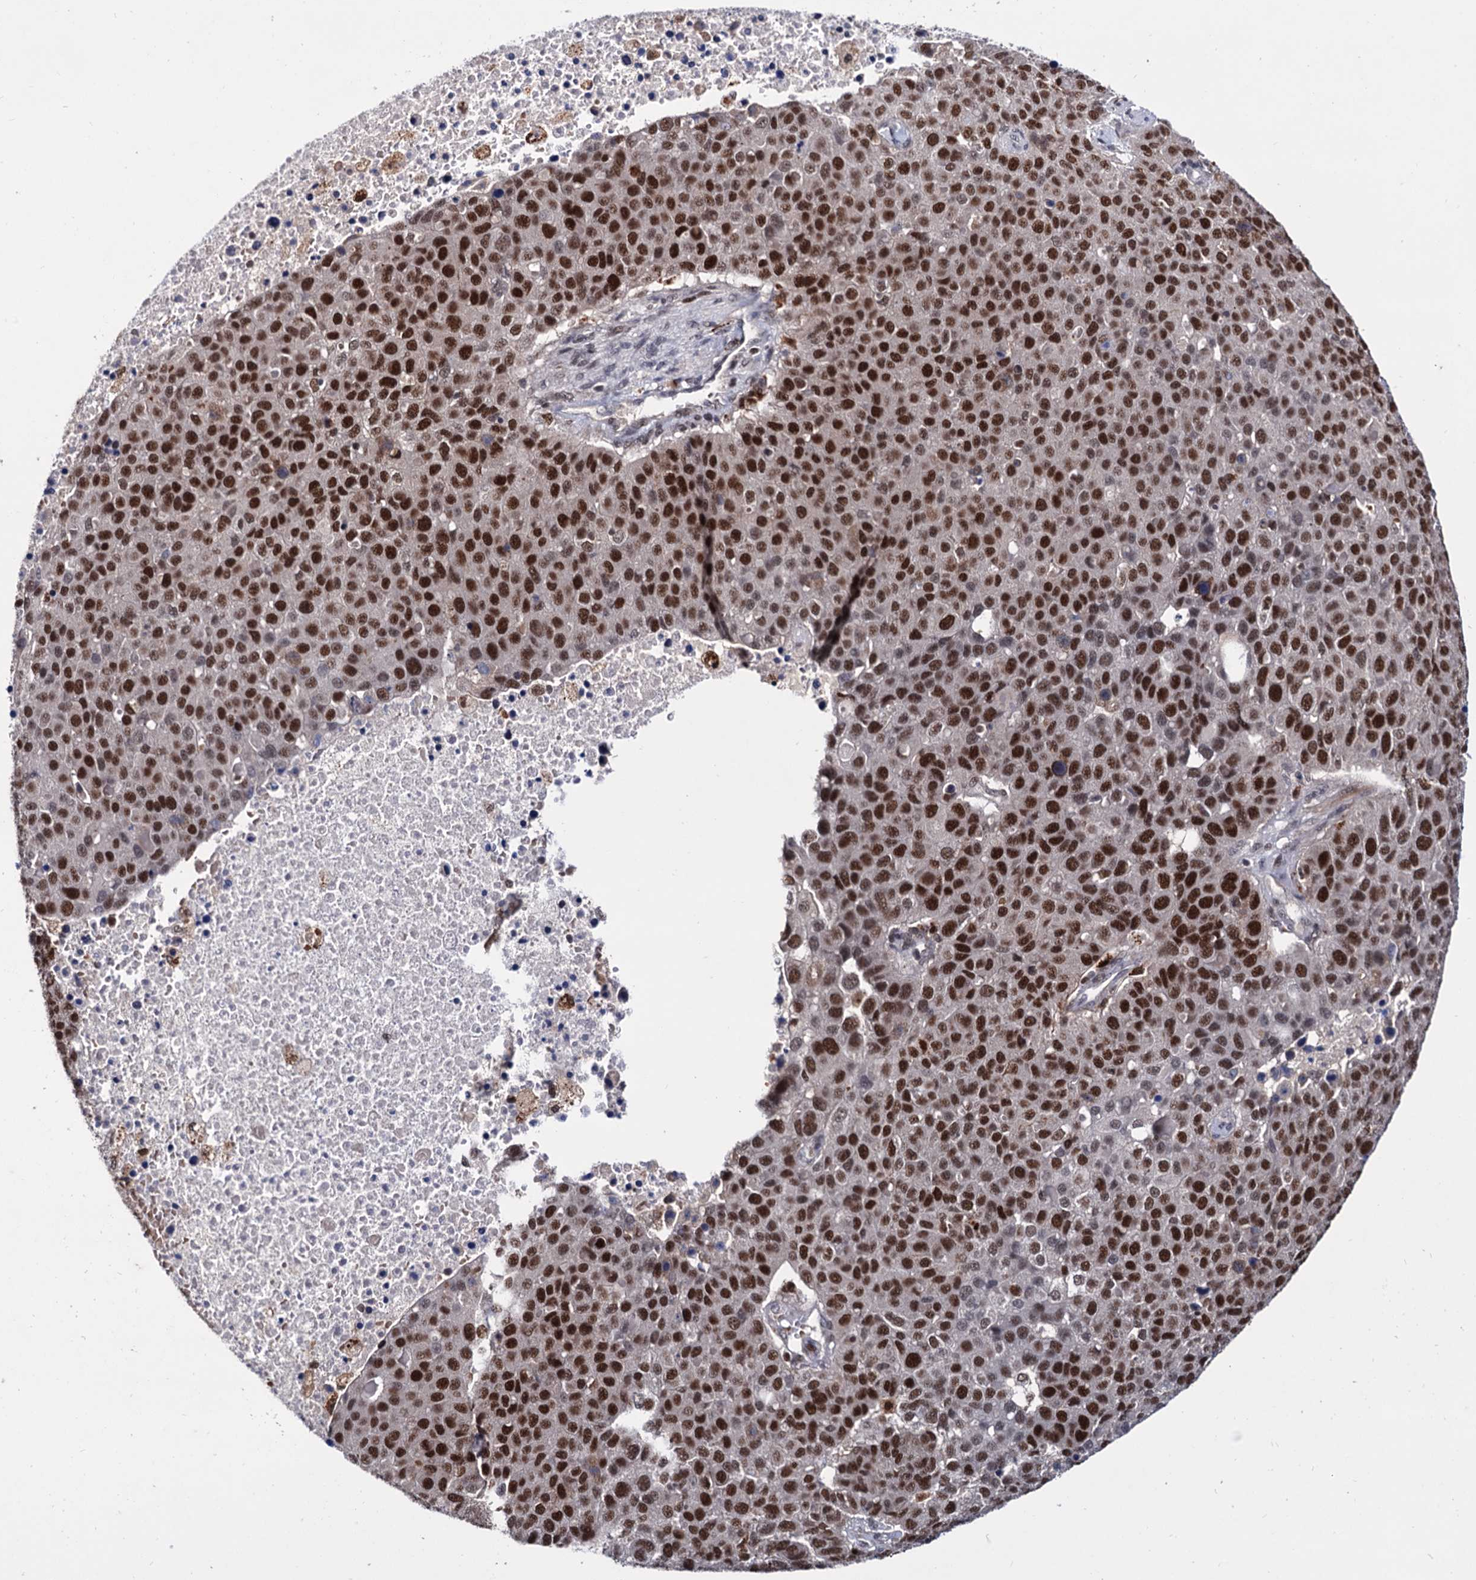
{"staining": {"intensity": "strong", "quantity": ">75%", "location": "nuclear"}, "tissue": "pancreatic cancer", "cell_type": "Tumor cells", "image_type": "cancer", "snomed": [{"axis": "morphology", "description": "Adenocarcinoma, NOS"}, {"axis": "topography", "description": "Pancreas"}], "caption": "This is an image of immunohistochemistry (IHC) staining of pancreatic cancer, which shows strong staining in the nuclear of tumor cells.", "gene": "RNASEH2B", "patient": {"sex": "female", "age": 61}}